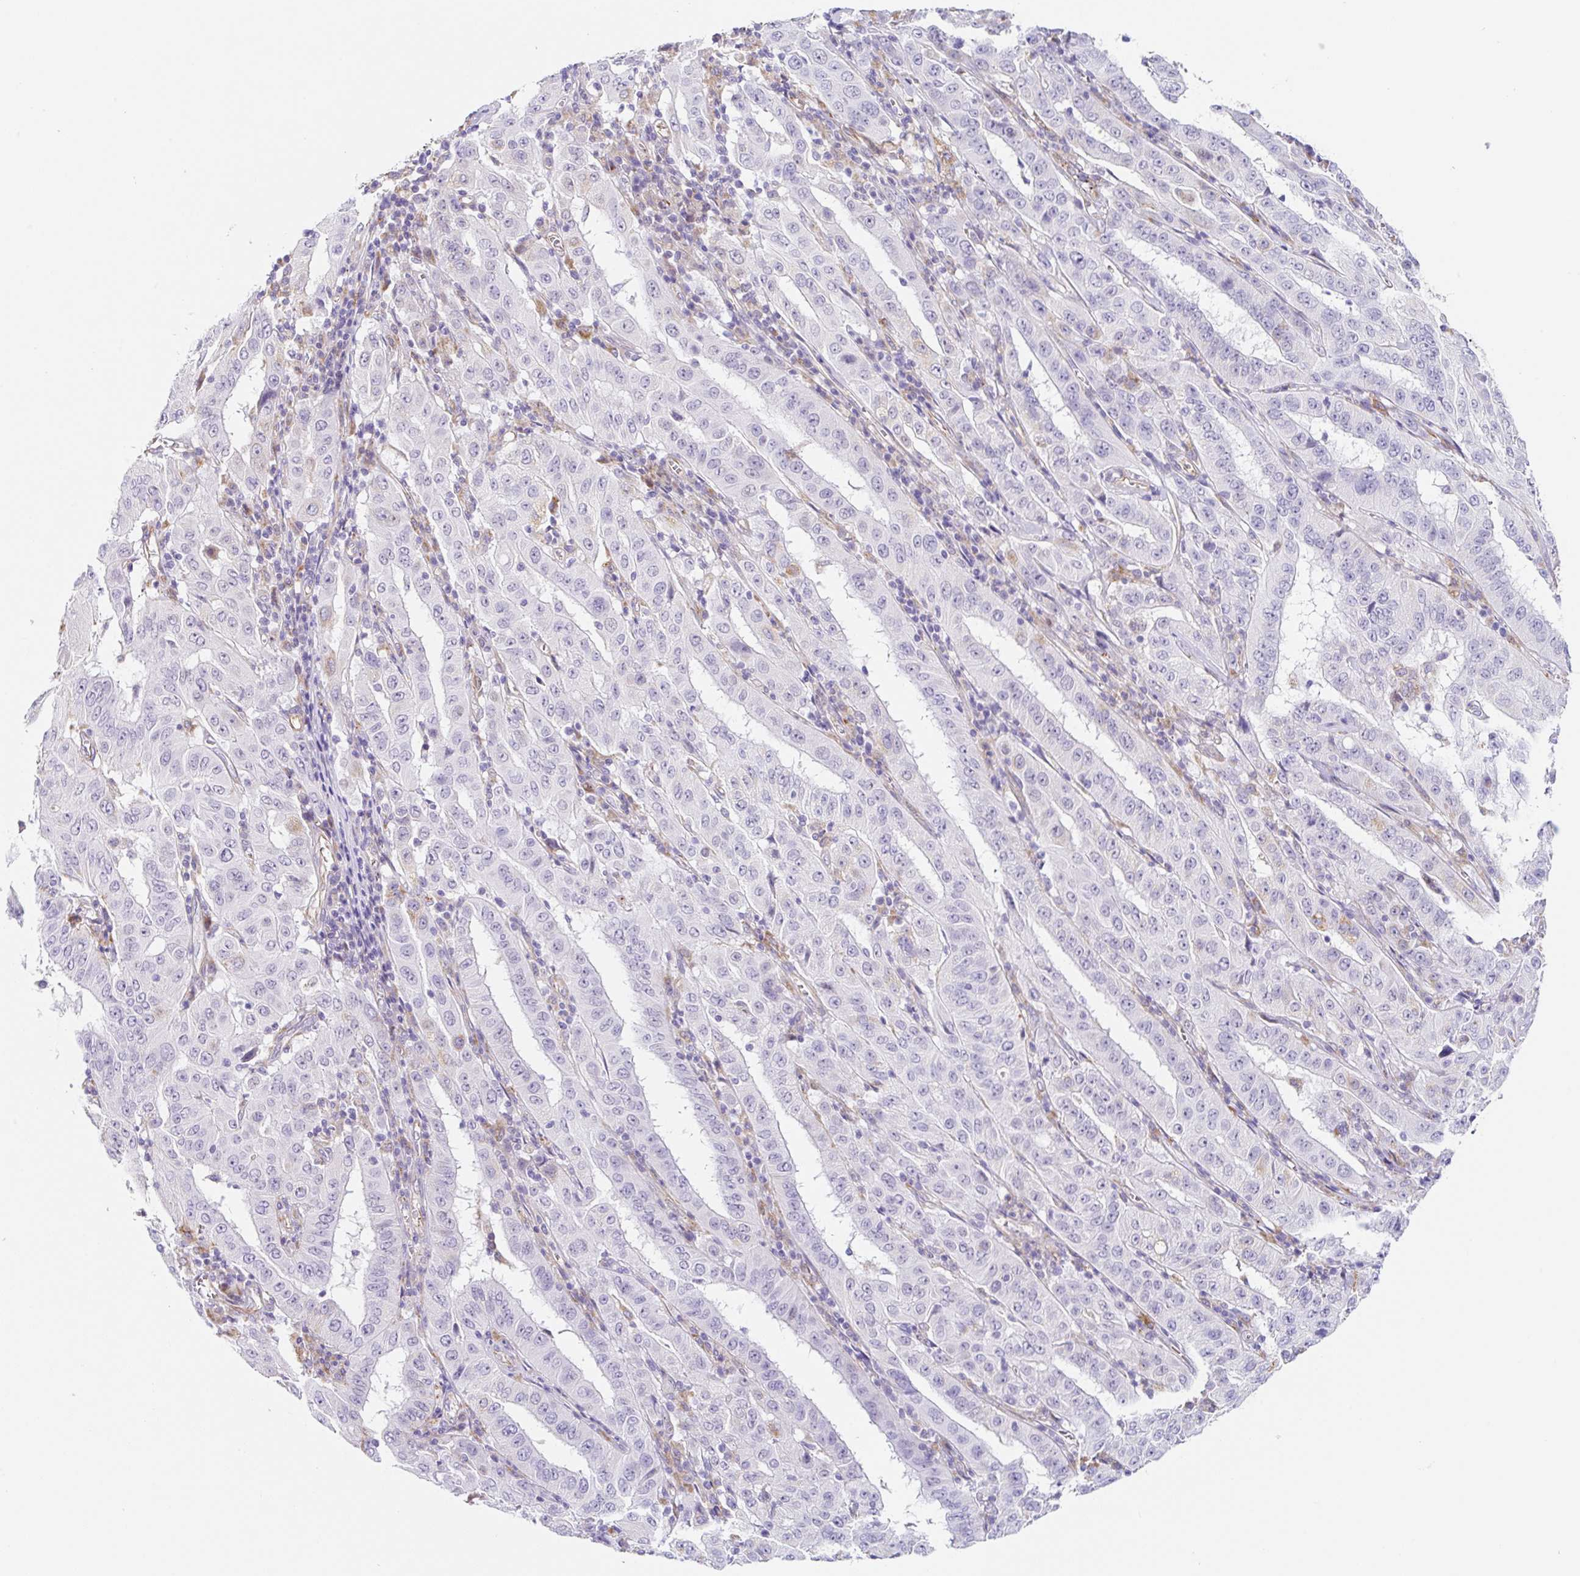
{"staining": {"intensity": "negative", "quantity": "none", "location": "none"}, "tissue": "pancreatic cancer", "cell_type": "Tumor cells", "image_type": "cancer", "snomed": [{"axis": "morphology", "description": "Adenocarcinoma, NOS"}, {"axis": "topography", "description": "Pancreas"}], "caption": "Tumor cells show no significant protein expression in pancreatic cancer (adenocarcinoma). (DAB IHC with hematoxylin counter stain).", "gene": "DKK4", "patient": {"sex": "male", "age": 63}}